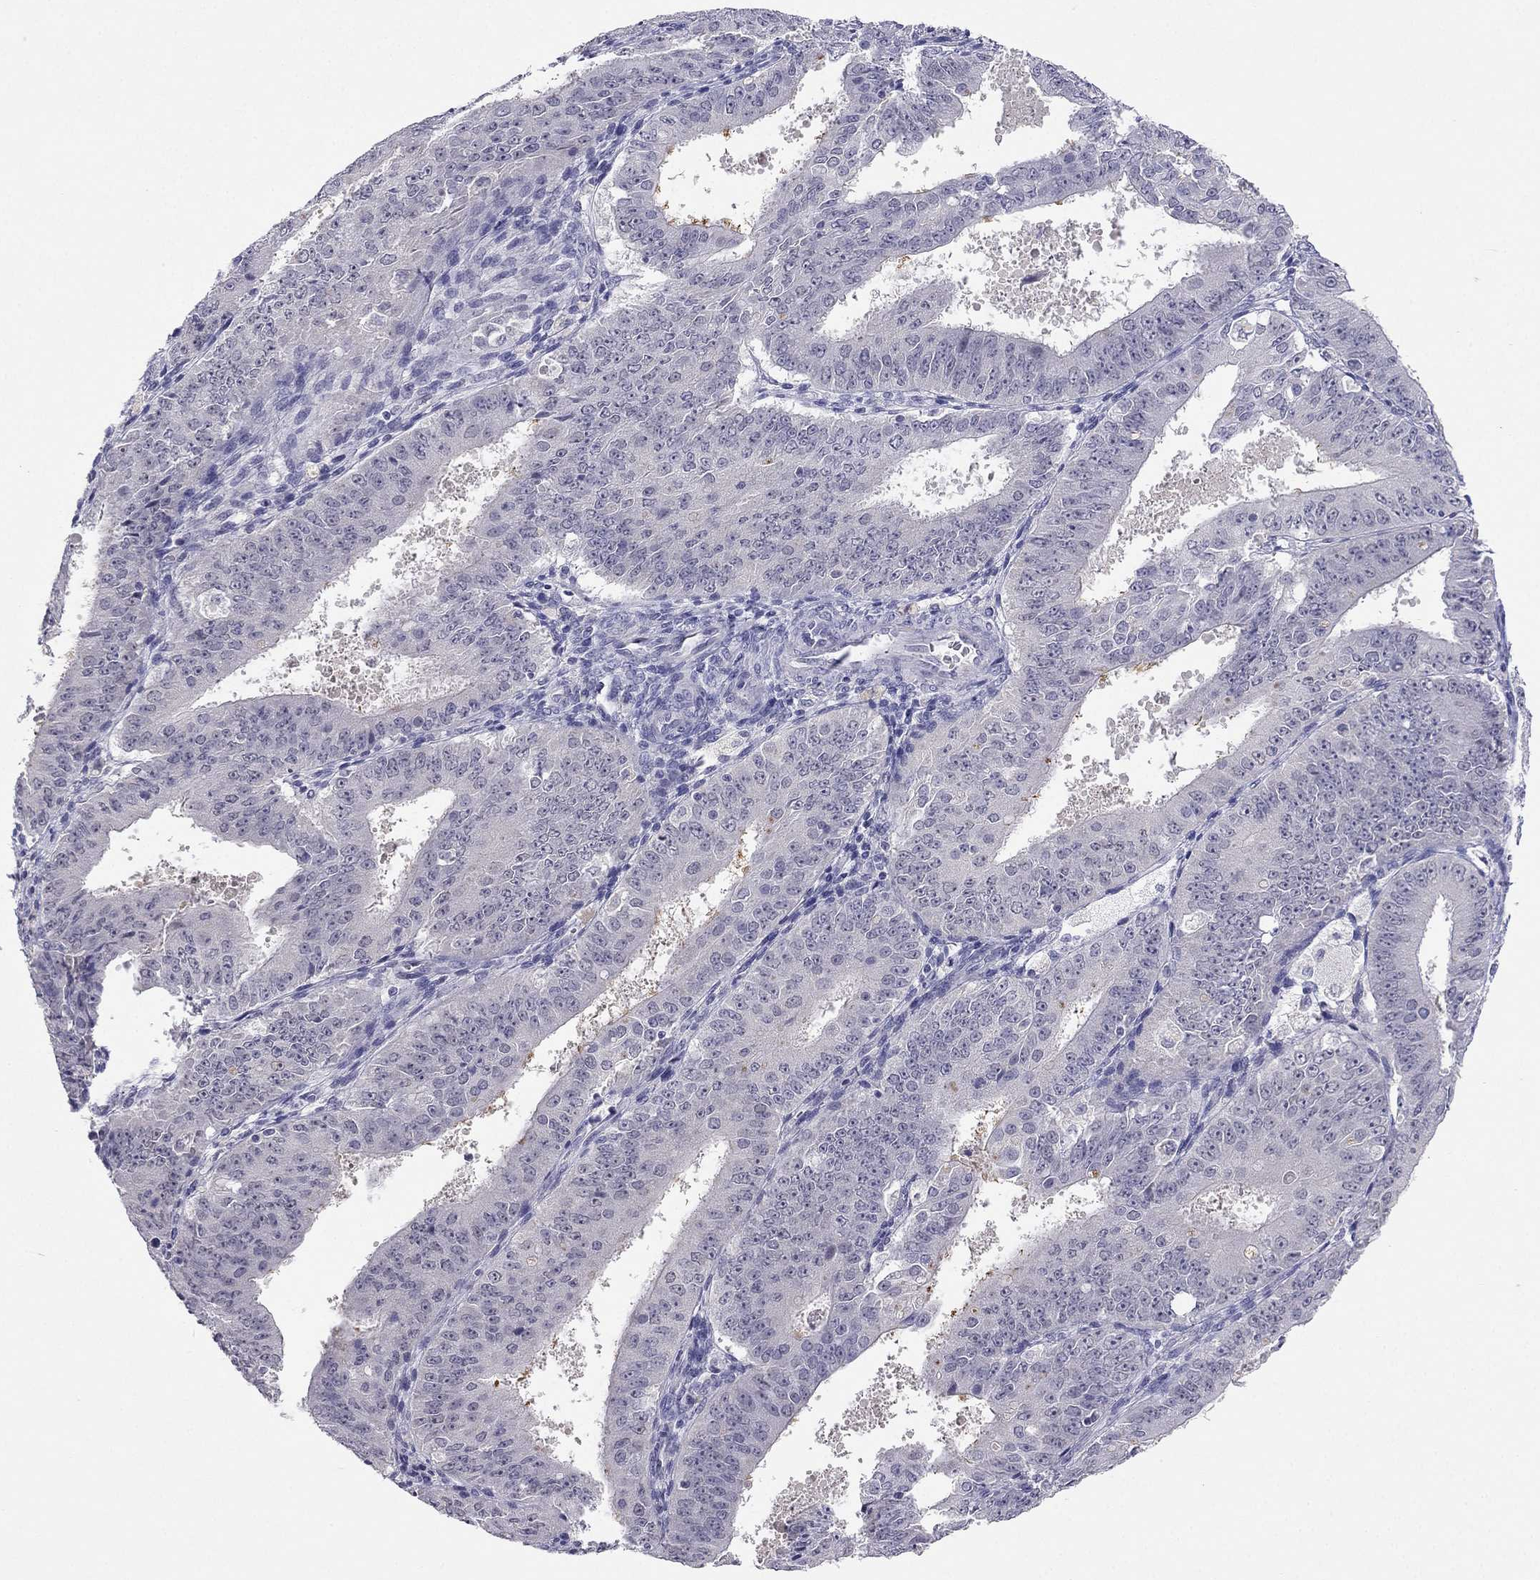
{"staining": {"intensity": "moderate", "quantity": "<25%", "location": "cytoplasmic/membranous"}, "tissue": "ovarian cancer", "cell_type": "Tumor cells", "image_type": "cancer", "snomed": [{"axis": "morphology", "description": "Carcinoma, endometroid"}, {"axis": "topography", "description": "Ovary"}], "caption": "Immunohistochemical staining of ovarian cancer (endometroid carcinoma) demonstrates low levels of moderate cytoplasmic/membranous protein positivity in approximately <25% of tumor cells.", "gene": "C16orf89", "patient": {"sex": "female", "age": 42}}